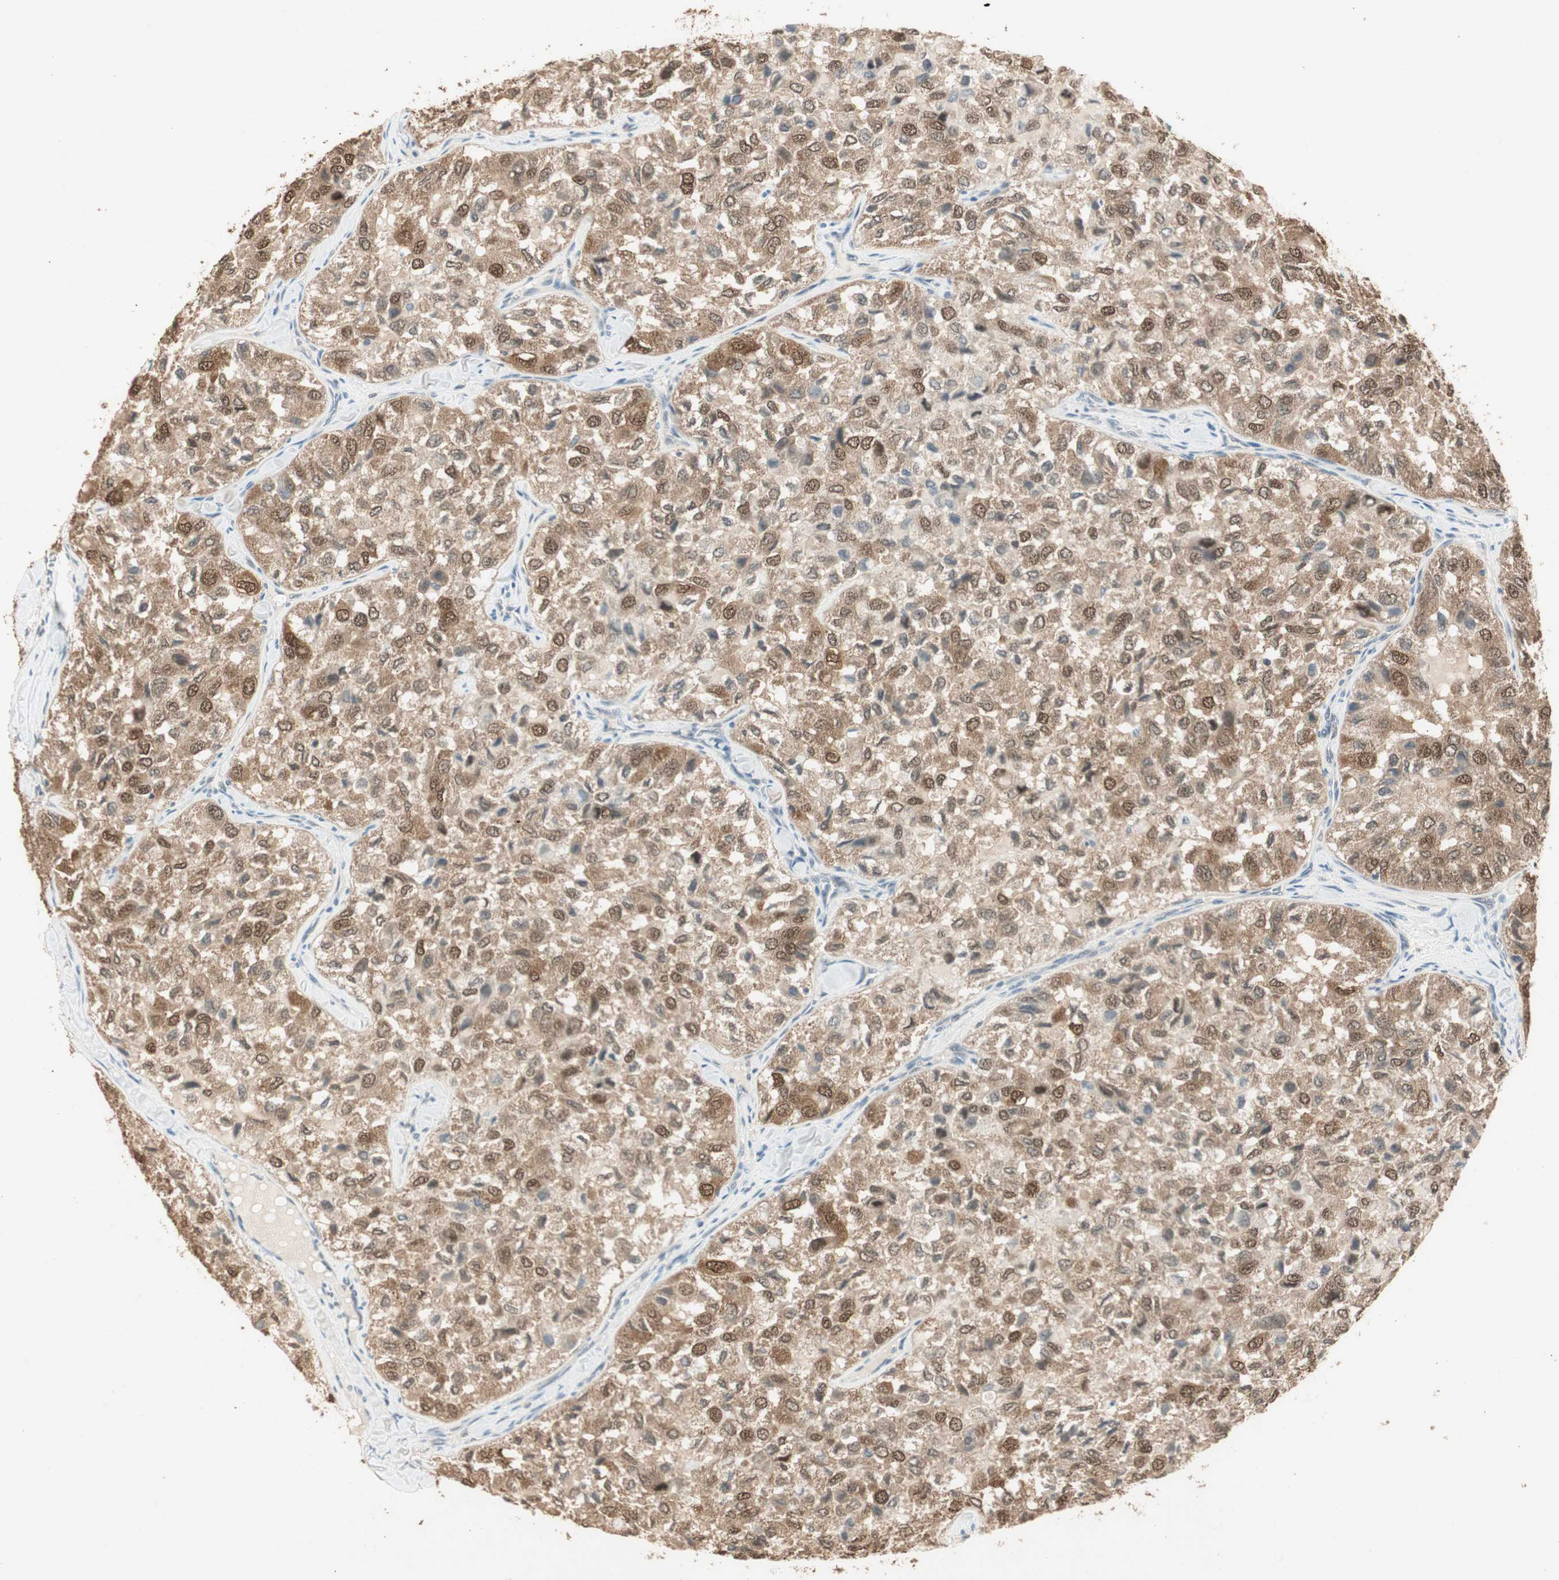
{"staining": {"intensity": "moderate", "quantity": ">75%", "location": "cytoplasmic/membranous,nuclear"}, "tissue": "thyroid cancer", "cell_type": "Tumor cells", "image_type": "cancer", "snomed": [{"axis": "morphology", "description": "Follicular adenoma carcinoma, NOS"}, {"axis": "topography", "description": "Thyroid gland"}], "caption": "Protein staining of follicular adenoma carcinoma (thyroid) tissue exhibits moderate cytoplasmic/membranous and nuclear positivity in about >75% of tumor cells.", "gene": "USP5", "patient": {"sex": "male", "age": 75}}